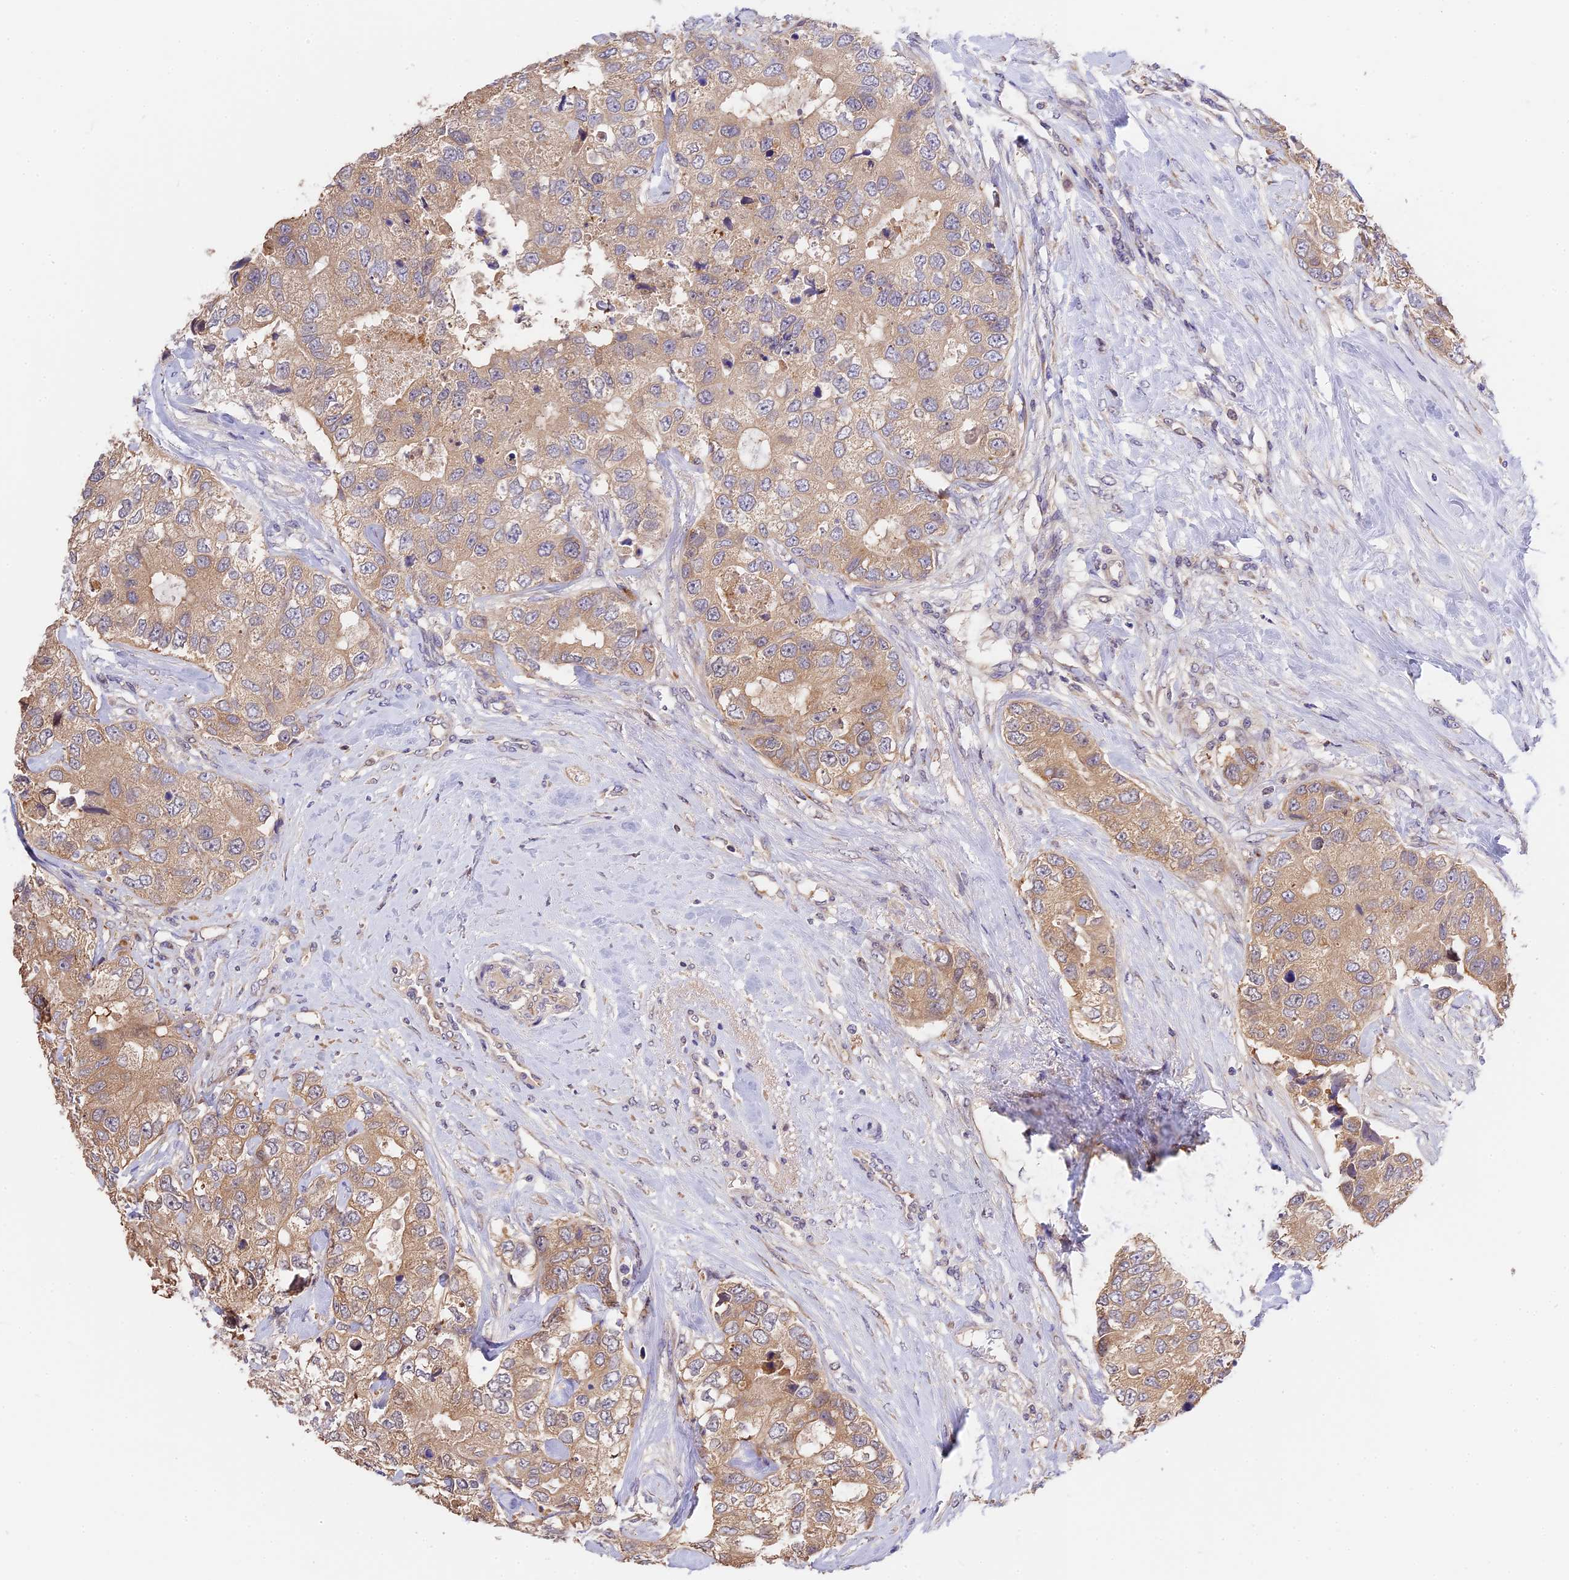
{"staining": {"intensity": "moderate", "quantity": ">75%", "location": "cytoplasmic/membranous"}, "tissue": "breast cancer", "cell_type": "Tumor cells", "image_type": "cancer", "snomed": [{"axis": "morphology", "description": "Duct carcinoma"}, {"axis": "topography", "description": "Breast"}], "caption": "Breast cancer (infiltrating ductal carcinoma) stained for a protein demonstrates moderate cytoplasmic/membranous positivity in tumor cells.", "gene": "BSCL2", "patient": {"sex": "female", "age": 62}}